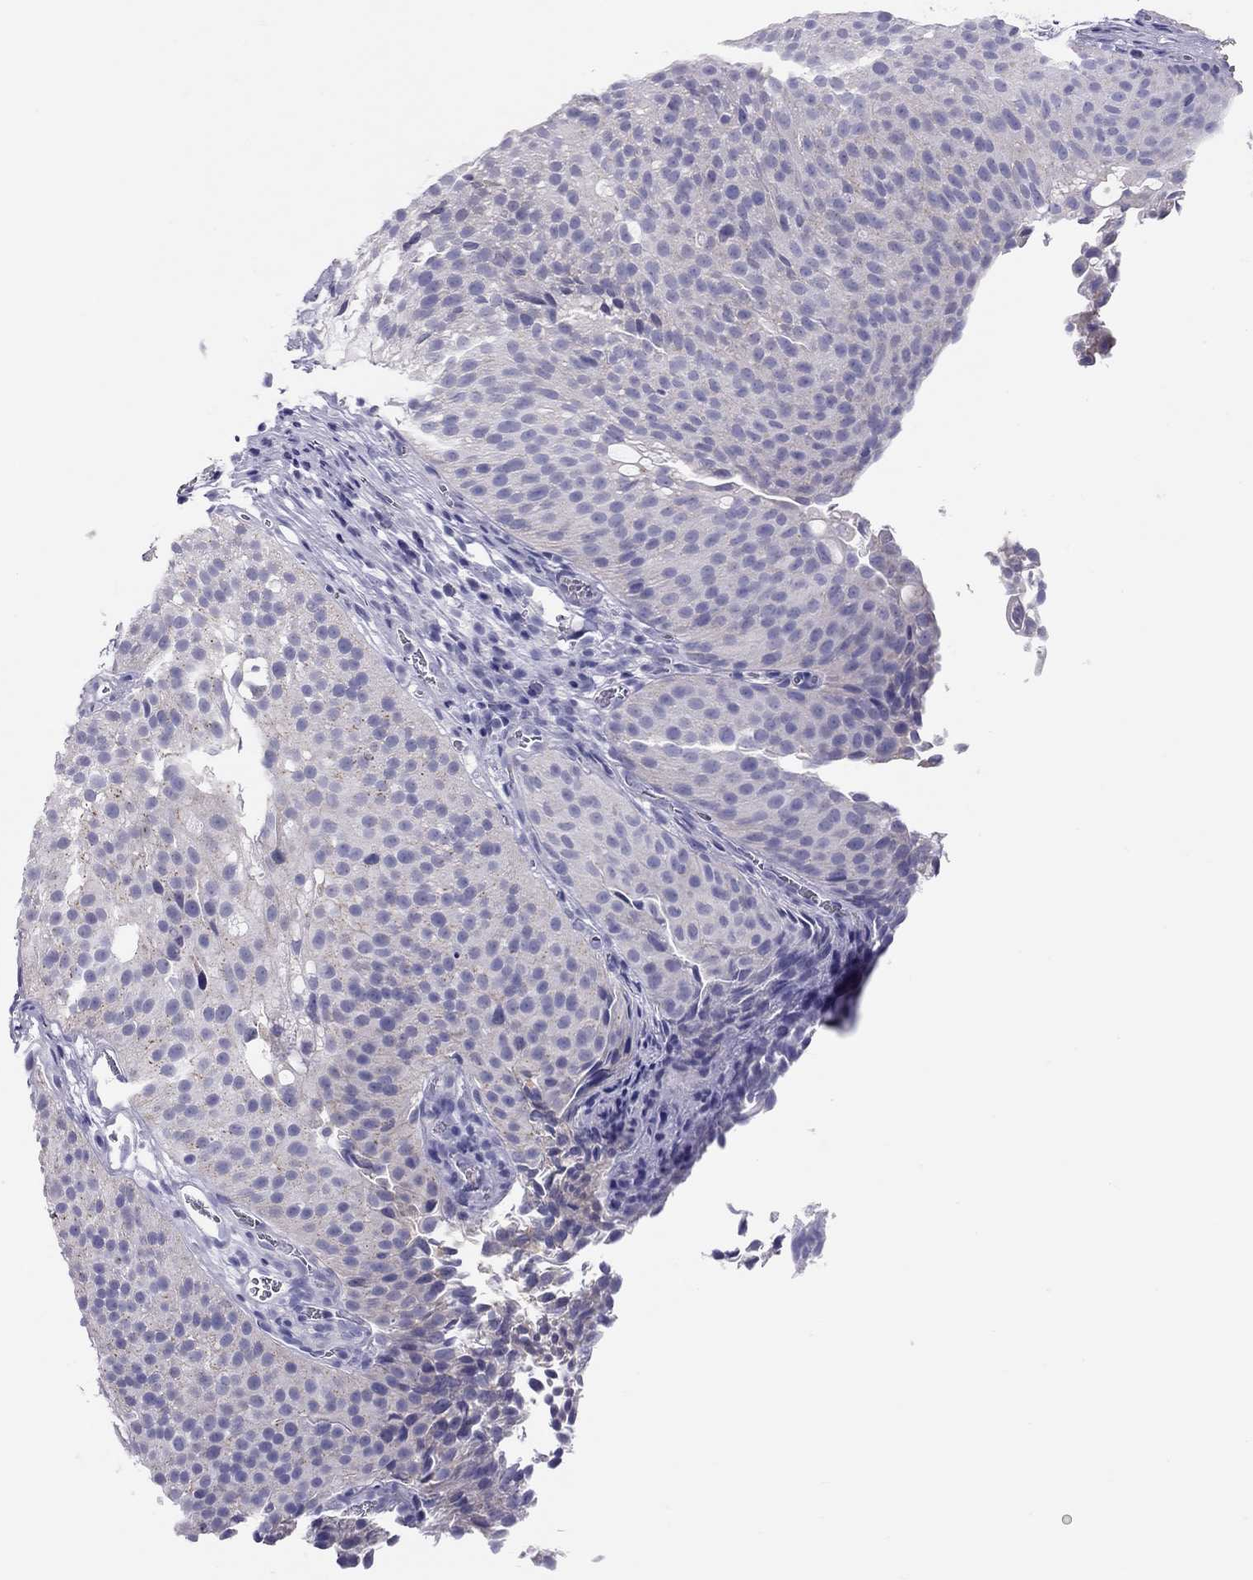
{"staining": {"intensity": "negative", "quantity": "none", "location": "none"}, "tissue": "urothelial cancer", "cell_type": "Tumor cells", "image_type": "cancer", "snomed": [{"axis": "morphology", "description": "Urothelial carcinoma, Low grade"}, {"axis": "topography", "description": "Urinary bladder"}], "caption": "The immunohistochemistry (IHC) photomicrograph has no significant positivity in tumor cells of urothelial carcinoma (low-grade) tissue.", "gene": "PSMB11", "patient": {"sex": "male", "age": 80}}